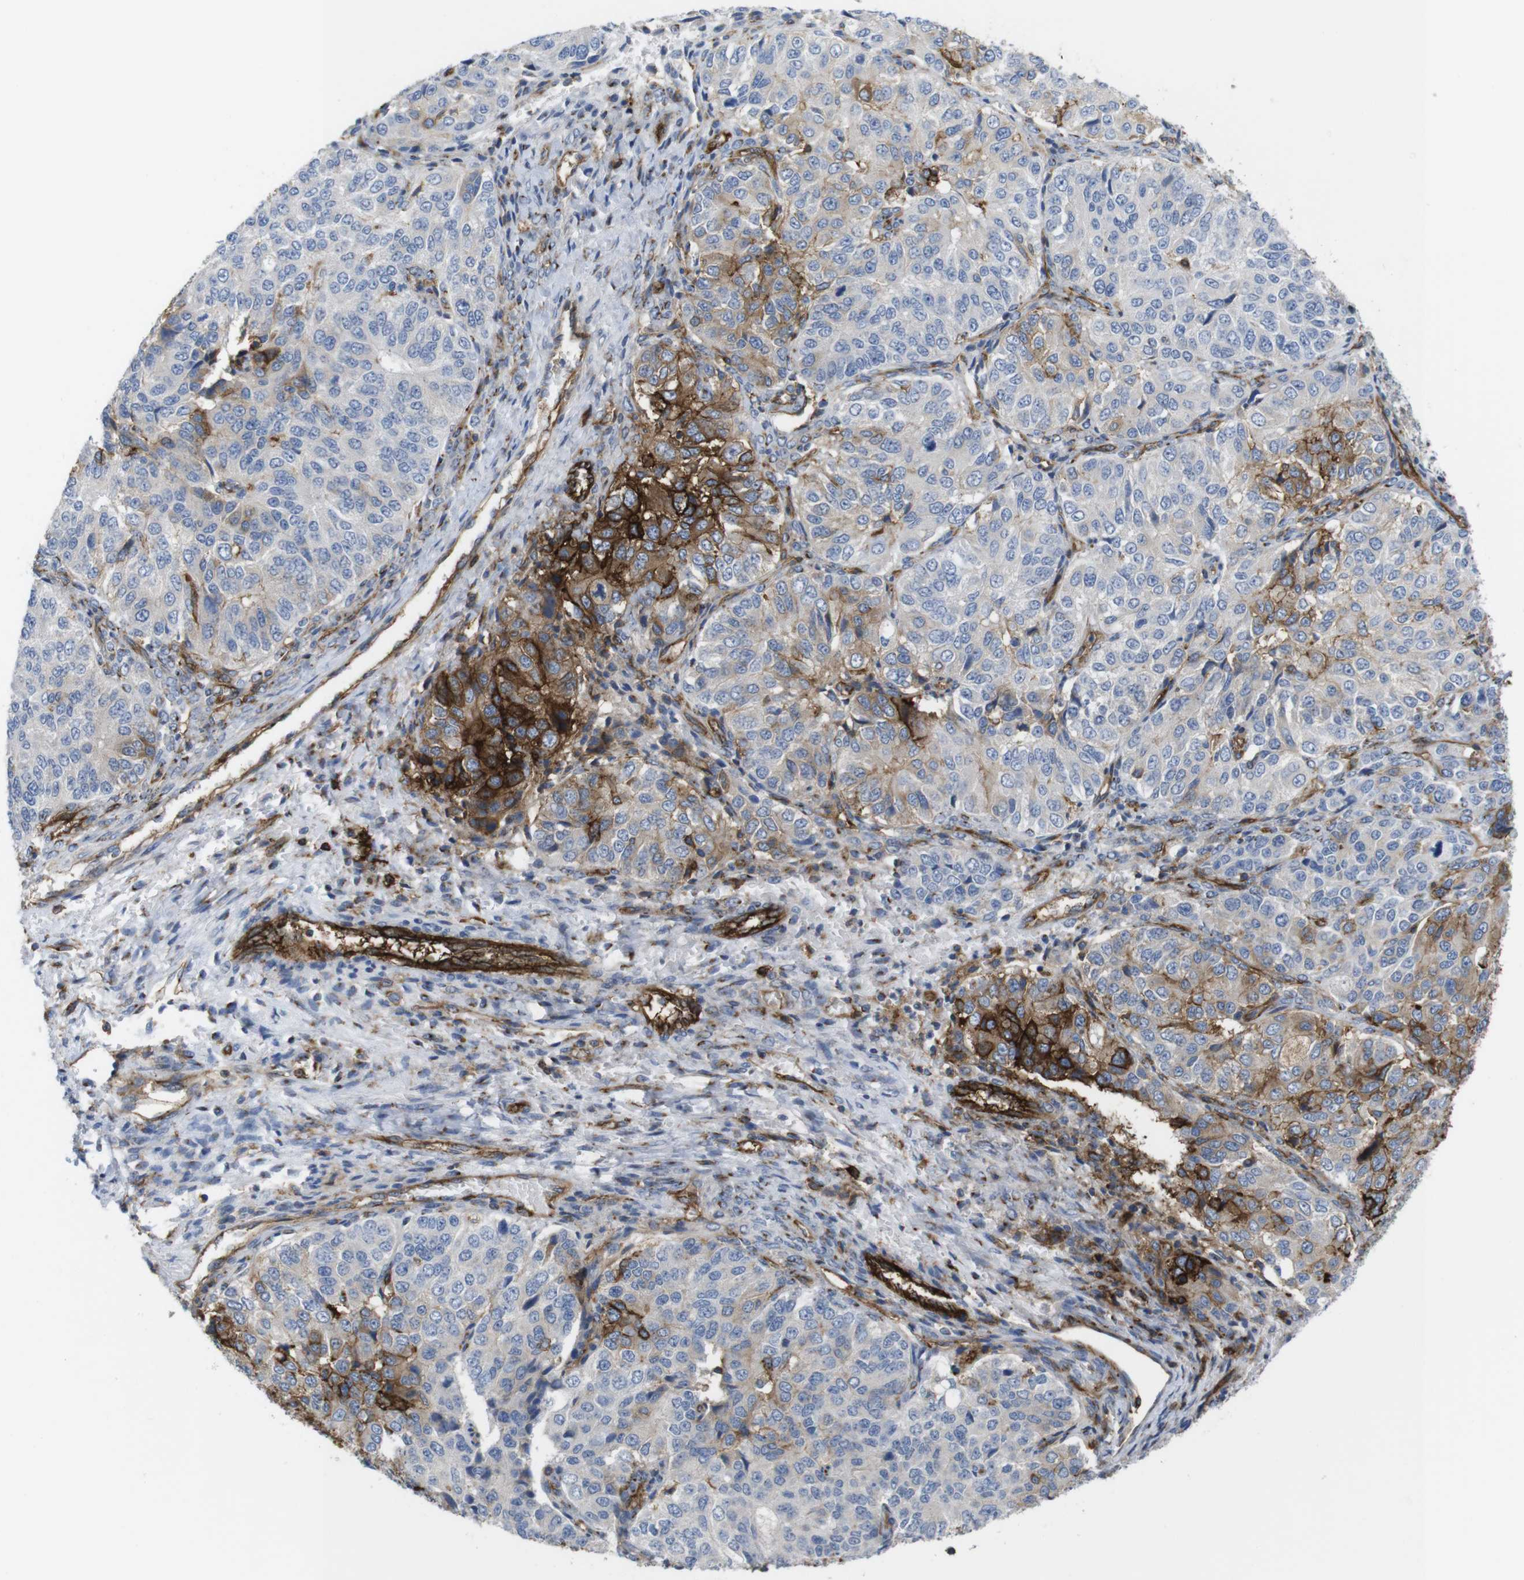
{"staining": {"intensity": "weak", "quantity": ">75%", "location": "cytoplasmic/membranous"}, "tissue": "ovarian cancer", "cell_type": "Tumor cells", "image_type": "cancer", "snomed": [{"axis": "morphology", "description": "Carcinoma, endometroid"}, {"axis": "topography", "description": "Ovary"}], "caption": "Ovarian endometroid carcinoma tissue displays weak cytoplasmic/membranous expression in approximately >75% of tumor cells (DAB (3,3'-diaminobenzidine) IHC, brown staining for protein, blue staining for nuclei).", "gene": "CCR6", "patient": {"sex": "female", "age": 51}}